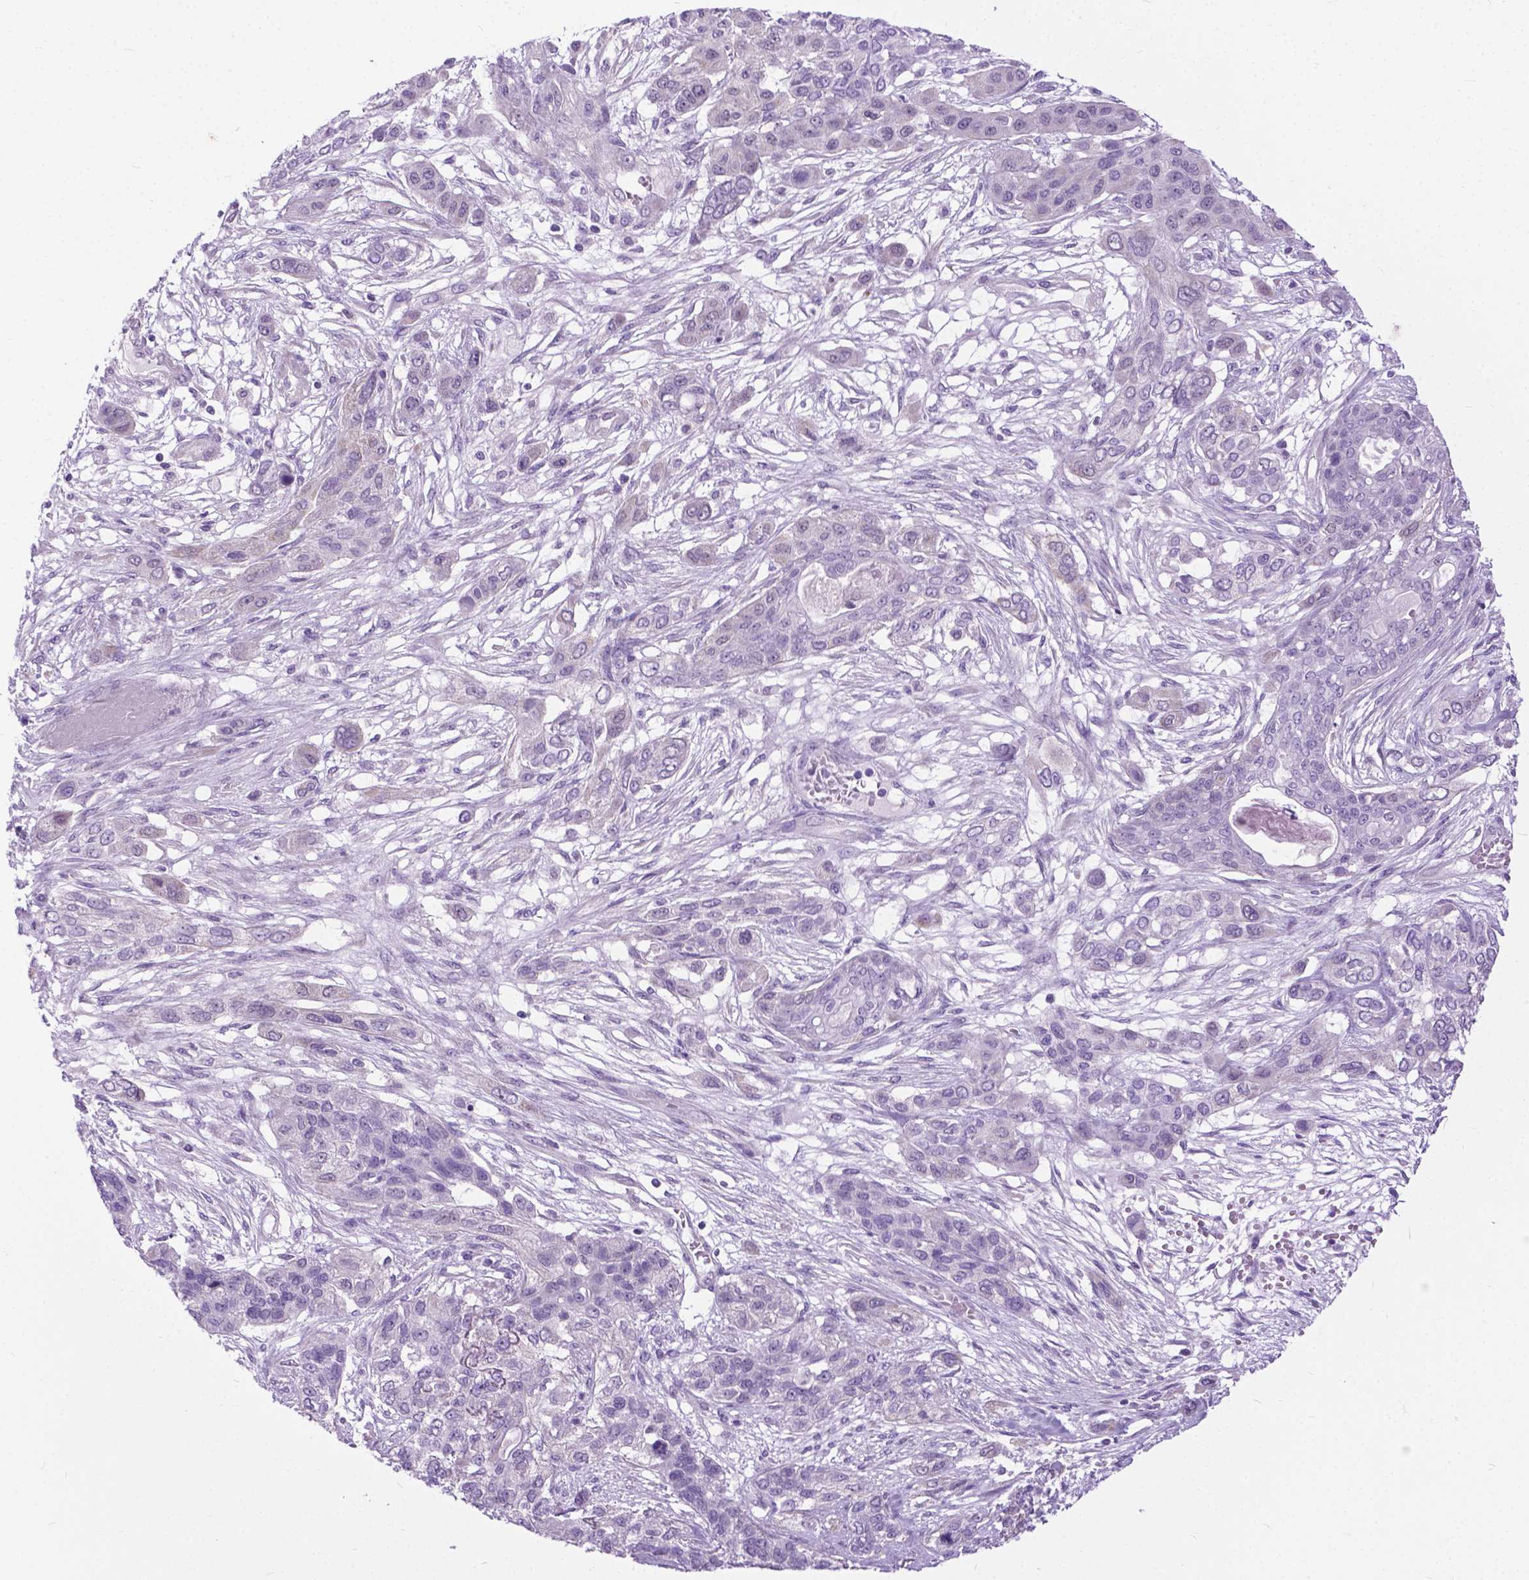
{"staining": {"intensity": "negative", "quantity": "none", "location": "none"}, "tissue": "lung cancer", "cell_type": "Tumor cells", "image_type": "cancer", "snomed": [{"axis": "morphology", "description": "Squamous cell carcinoma, NOS"}, {"axis": "topography", "description": "Lung"}], "caption": "DAB (3,3'-diaminobenzidine) immunohistochemical staining of human lung cancer (squamous cell carcinoma) shows no significant expression in tumor cells.", "gene": "APCDD1L", "patient": {"sex": "female", "age": 70}}